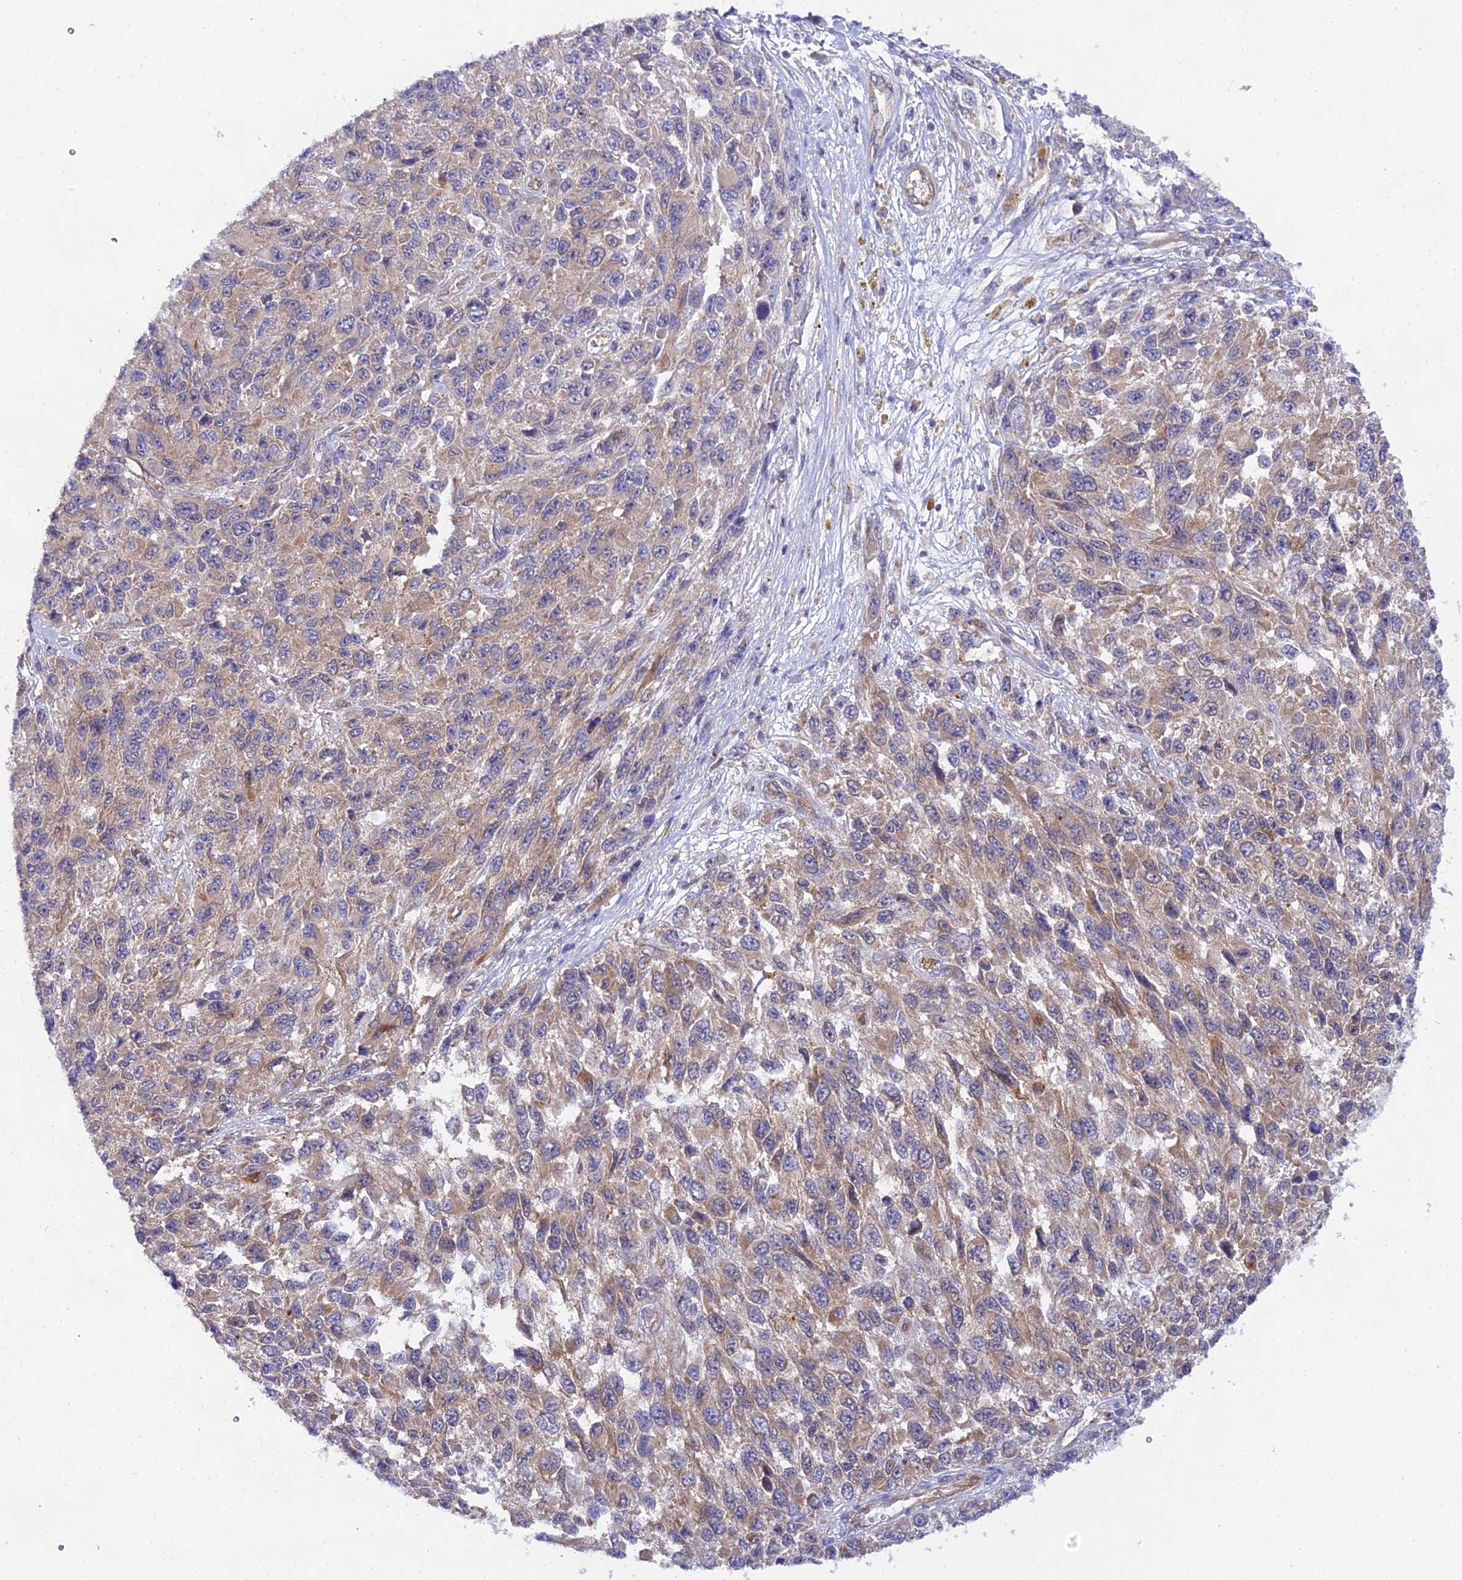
{"staining": {"intensity": "weak", "quantity": ">75%", "location": "cytoplasmic/membranous"}, "tissue": "melanoma", "cell_type": "Tumor cells", "image_type": "cancer", "snomed": [{"axis": "morphology", "description": "Malignant melanoma, NOS"}, {"axis": "topography", "description": "Skin"}], "caption": "Immunohistochemical staining of human malignant melanoma demonstrates low levels of weak cytoplasmic/membranous staining in approximately >75% of tumor cells.", "gene": "PPP2R2C", "patient": {"sex": "female", "age": 96}}